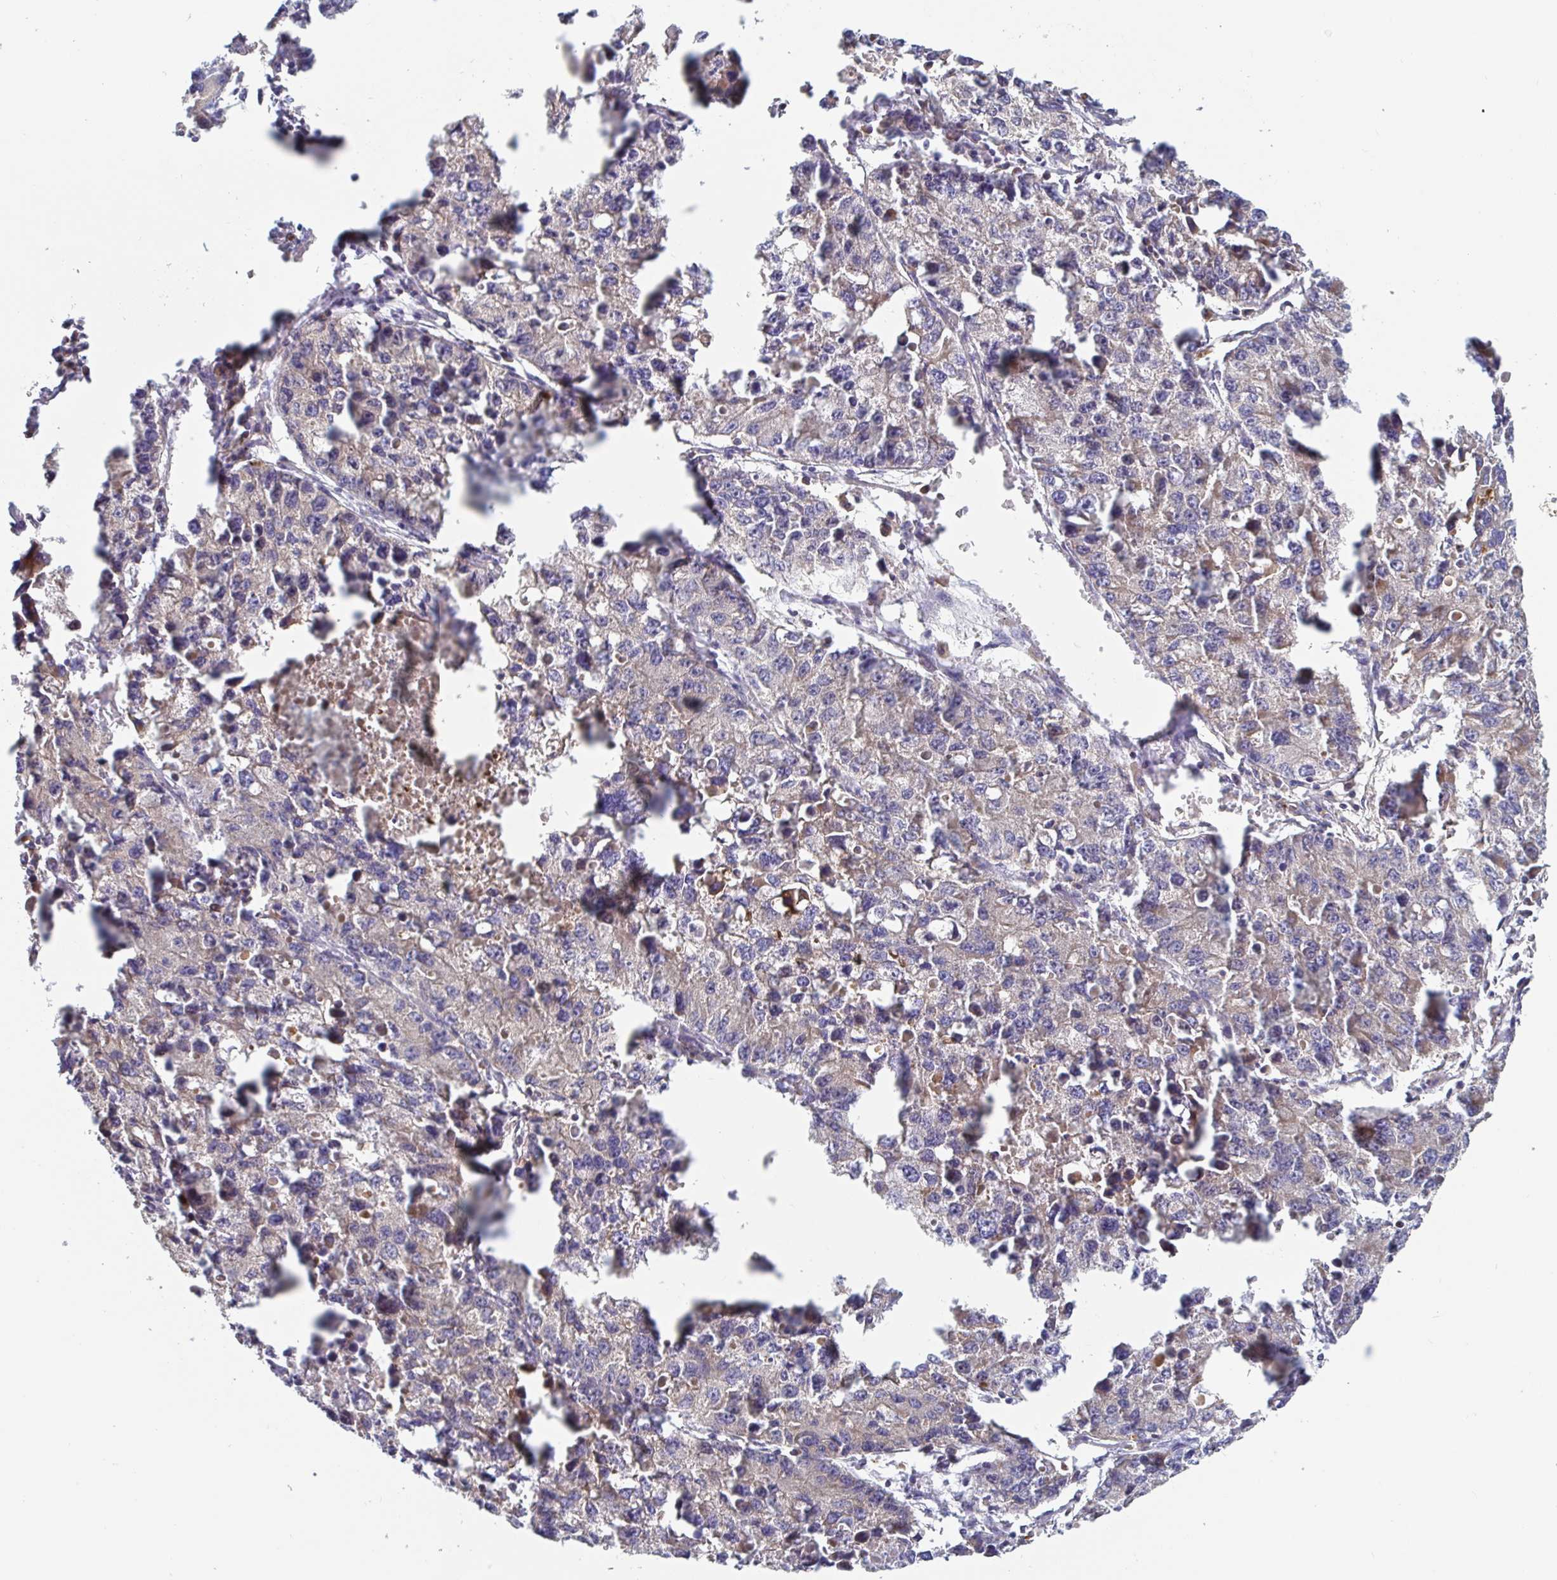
{"staining": {"intensity": "negative", "quantity": "none", "location": "none"}, "tissue": "lung cancer", "cell_type": "Tumor cells", "image_type": "cancer", "snomed": [{"axis": "morphology", "description": "Adenocarcinoma, NOS"}, {"axis": "topography", "description": "Lung"}], "caption": "A micrograph of human lung cancer (adenocarcinoma) is negative for staining in tumor cells.", "gene": "LARP1", "patient": {"sex": "female", "age": 51}}